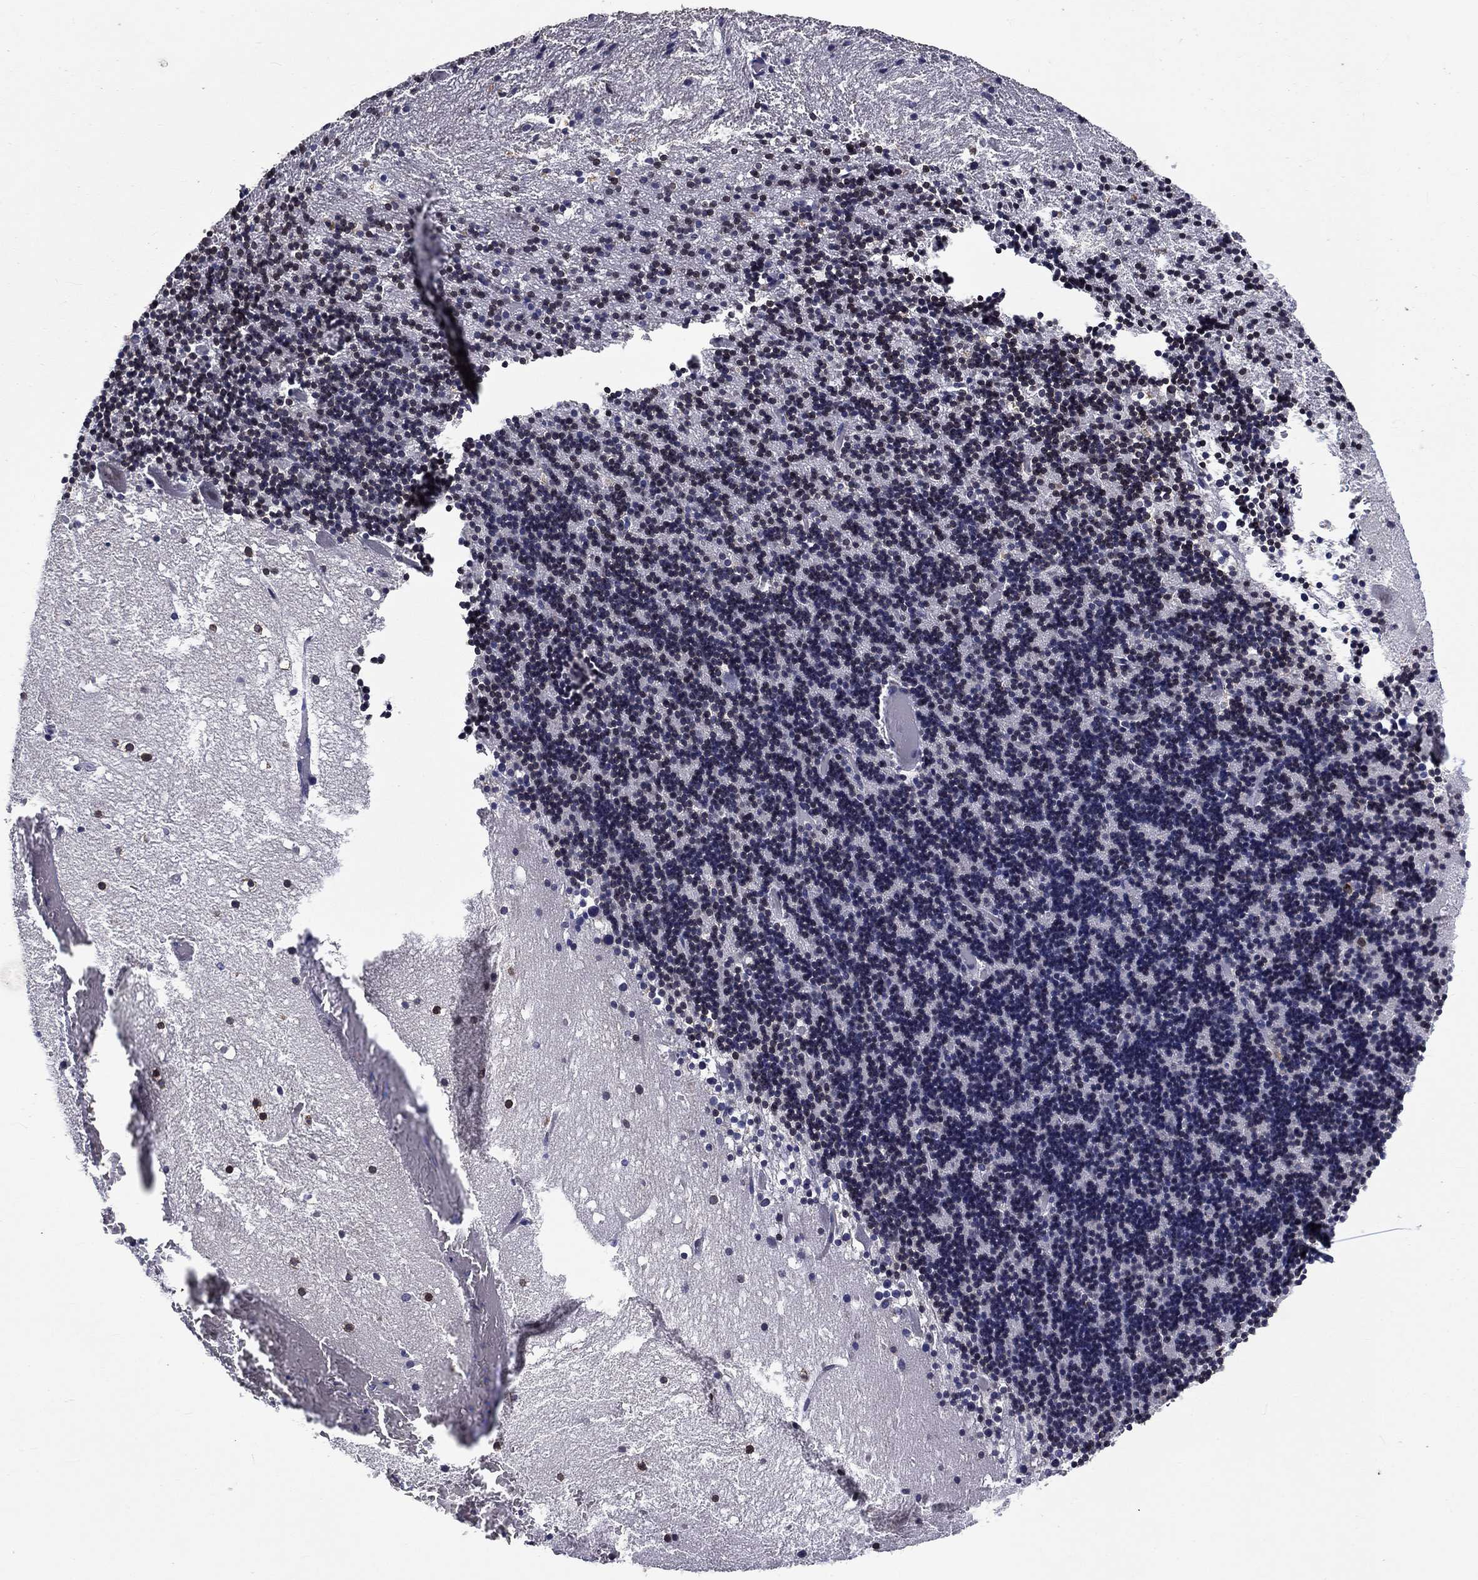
{"staining": {"intensity": "strong", "quantity": ">75%", "location": "nuclear"}, "tissue": "cerebellum", "cell_type": "Cells in granular layer", "image_type": "normal", "snomed": [{"axis": "morphology", "description": "Normal tissue, NOS"}, {"axis": "topography", "description": "Cerebellum"}], "caption": "Immunohistochemistry micrograph of benign cerebellum: human cerebellum stained using IHC reveals high levels of strong protein expression localized specifically in the nuclear of cells in granular layer, appearing as a nuclear brown color.", "gene": "CETN3", "patient": {"sex": "male", "age": 37}}